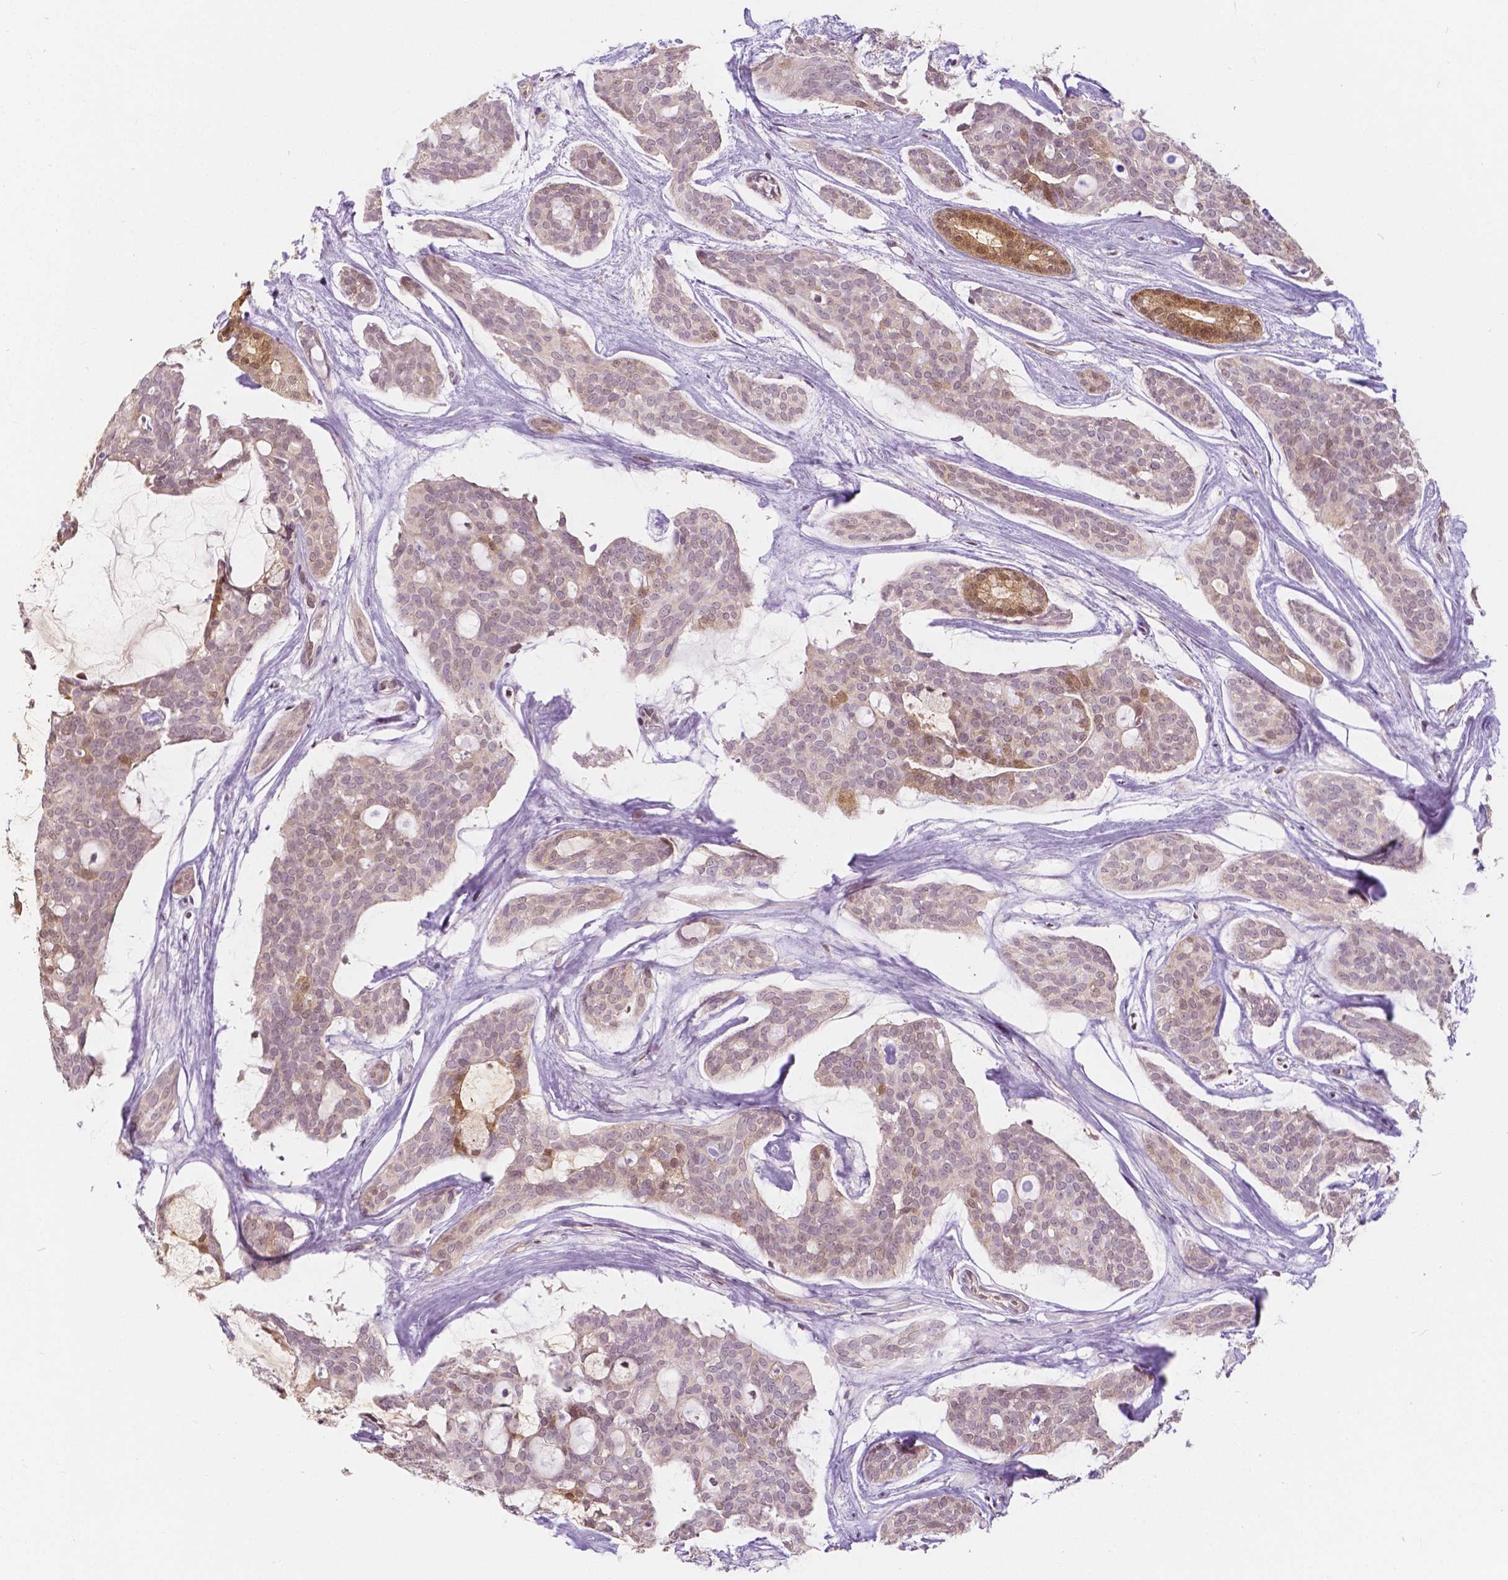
{"staining": {"intensity": "weak", "quantity": "<25%", "location": "cytoplasmic/membranous,nuclear"}, "tissue": "head and neck cancer", "cell_type": "Tumor cells", "image_type": "cancer", "snomed": [{"axis": "morphology", "description": "Adenocarcinoma, NOS"}, {"axis": "topography", "description": "Head-Neck"}], "caption": "An immunohistochemistry micrograph of head and neck cancer is shown. There is no staining in tumor cells of head and neck cancer.", "gene": "NAPRT", "patient": {"sex": "male", "age": 66}}